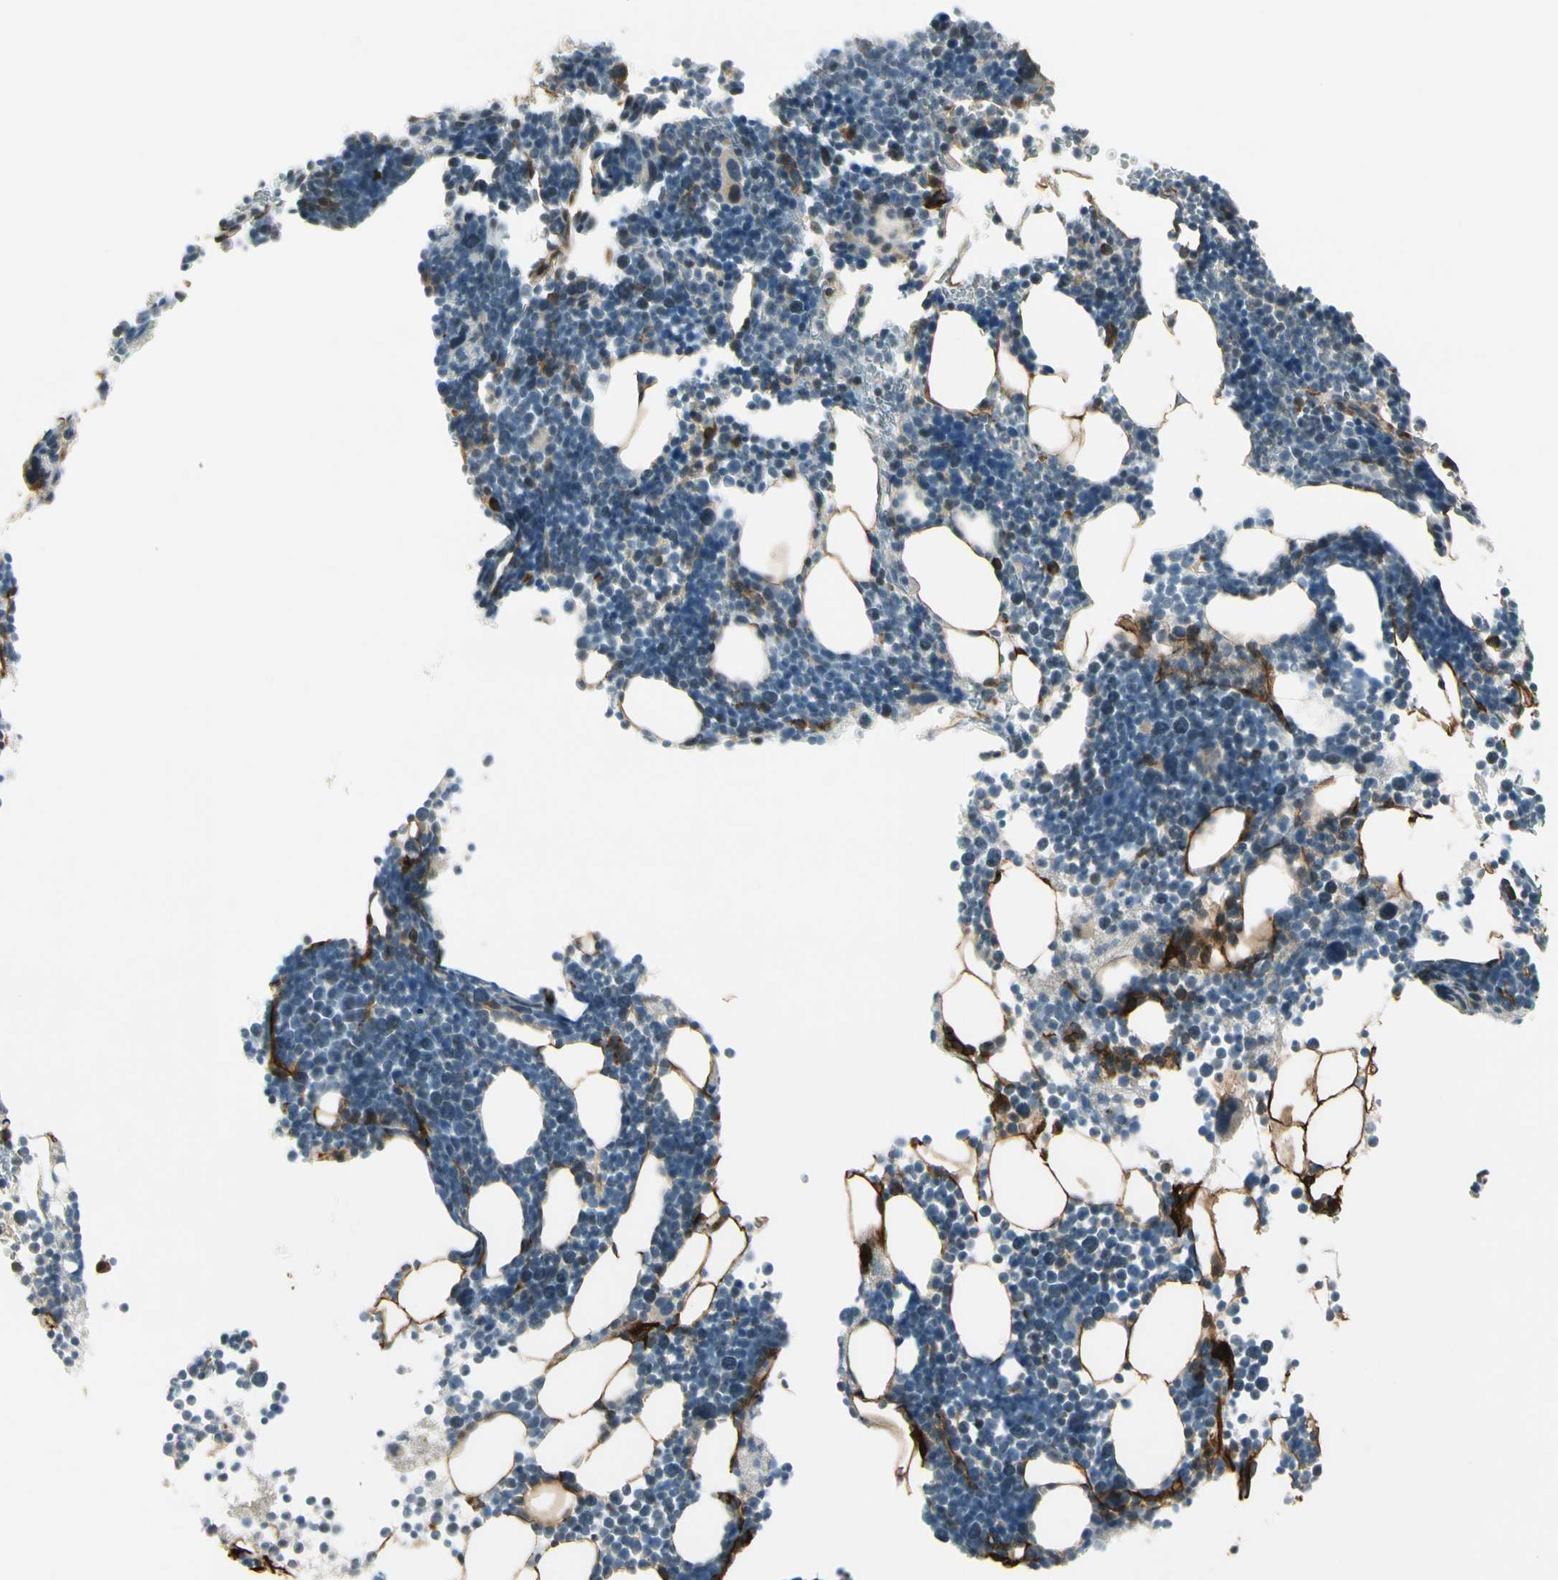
{"staining": {"intensity": "strong", "quantity": "<25%", "location": "nuclear"}, "tissue": "bone marrow", "cell_type": "Hematopoietic cells", "image_type": "normal", "snomed": [{"axis": "morphology", "description": "Normal tissue, NOS"}, {"axis": "topography", "description": "Bone marrow"}], "caption": "Immunohistochemical staining of benign human bone marrow reveals <25% levels of strong nuclear protein positivity in approximately <25% of hematopoietic cells.", "gene": "MCAM", "patient": {"sex": "female", "age": 68}}